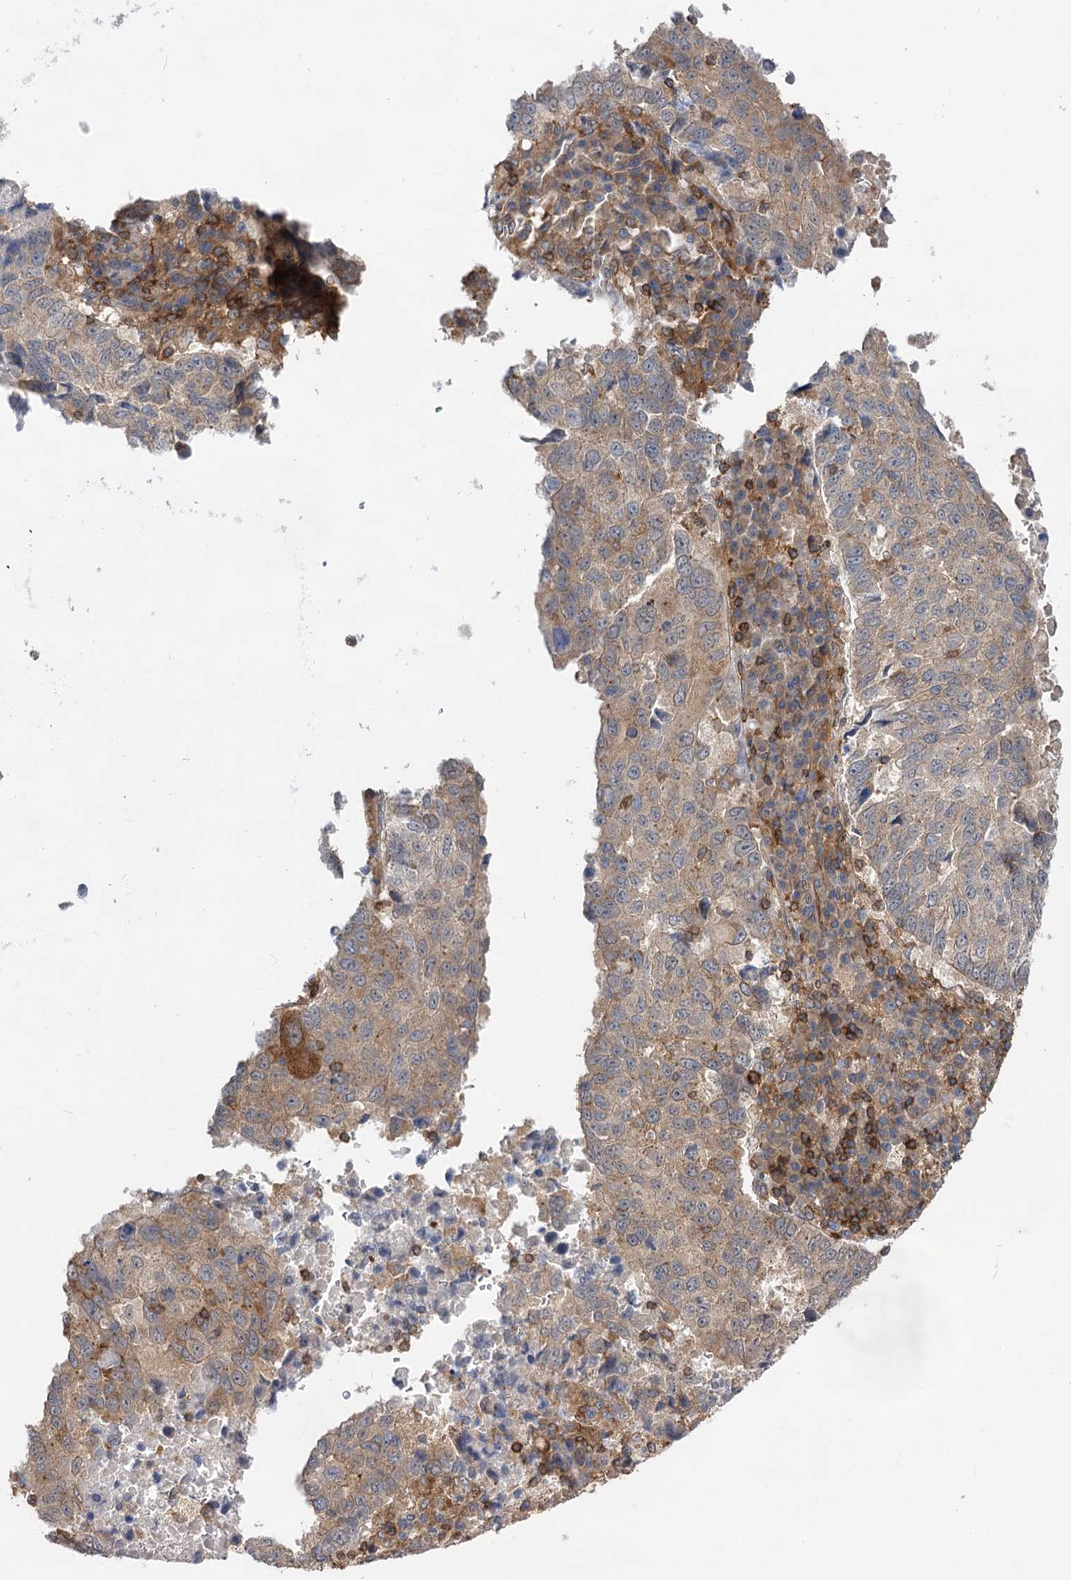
{"staining": {"intensity": "moderate", "quantity": "25%-75%", "location": "cytoplasmic/membranous"}, "tissue": "lung cancer", "cell_type": "Tumor cells", "image_type": "cancer", "snomed": [{"axis": "morphology", "description": "Squamous cell carcinoma, NOS"}, {"axis": "topography", "description": "Lung"}], "caption": "High-power microscopy captured an immunohistochemistry micrograph of lung squamous cell carcinoma, revealing moderate cytoplasmic/membranous expression in about 25%-75% of tumor cells. Using DAB (brown) and hematoxylin (blue) stains, captured at high magnification using brightfield microscopy.", "gene": "PACS1", "patient": {"sex": "male", "age": 73}}